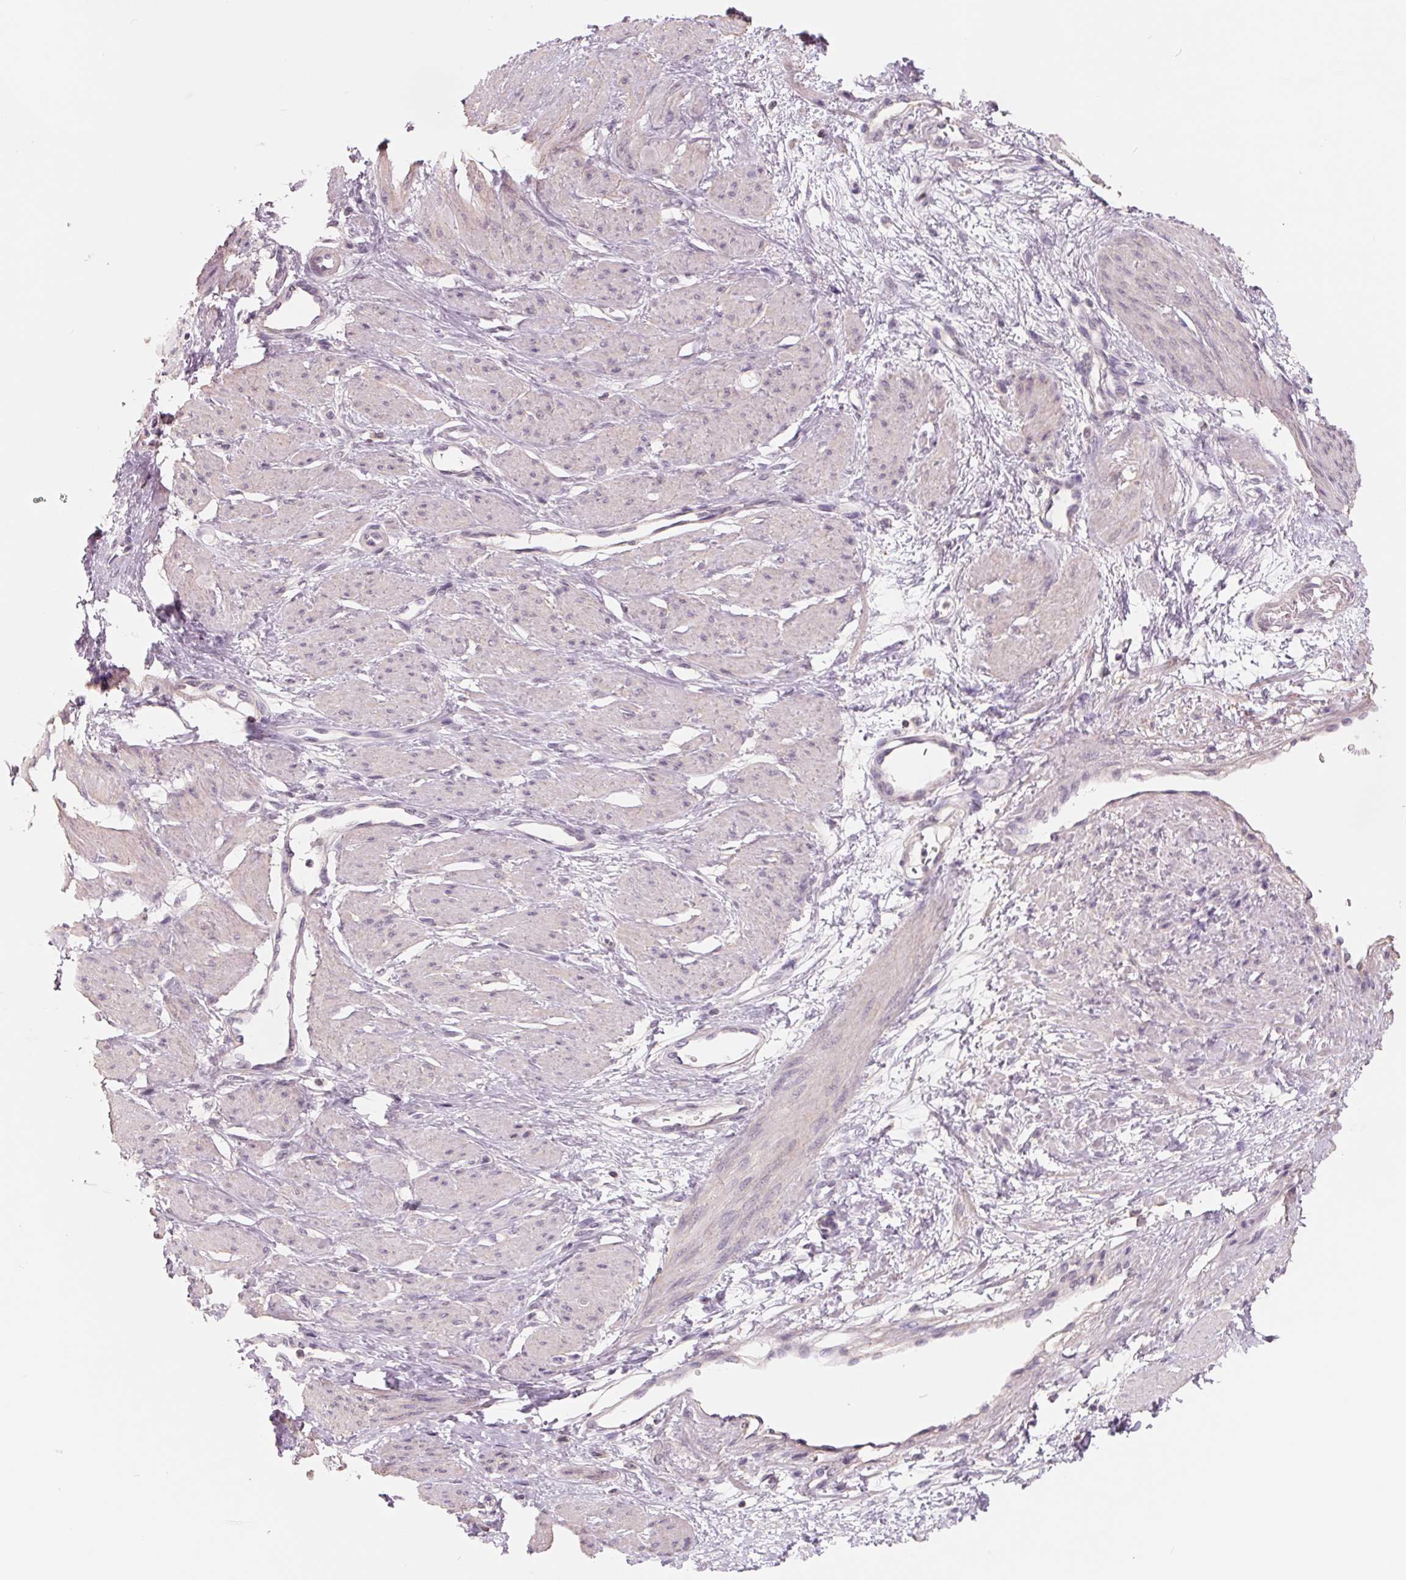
{"staining": {"intensity": "negative", "quantity": "none", "location": "none"}, "tissue": "smooth muscle", "cell_type": "Smooth muscle cells", "image_type": "normal", "snomed": [{"axis": "morphology", "description": "Normal tissue, NOS"}, {"axis": "topography", "description": "Smooth muscle"}, {"axis": "topography", "description": "Uterus"}], "caption": "IHC photomicrograph of normal human smooth muscle stained for a protein (brown), which exhibits no positivity in smooth muscle cells. (DAB immunohistochemistry visualized using brightfield microscopy, high magnification).", "gene": "FTCD", "patient": {"sex": "female", "age": 39}}